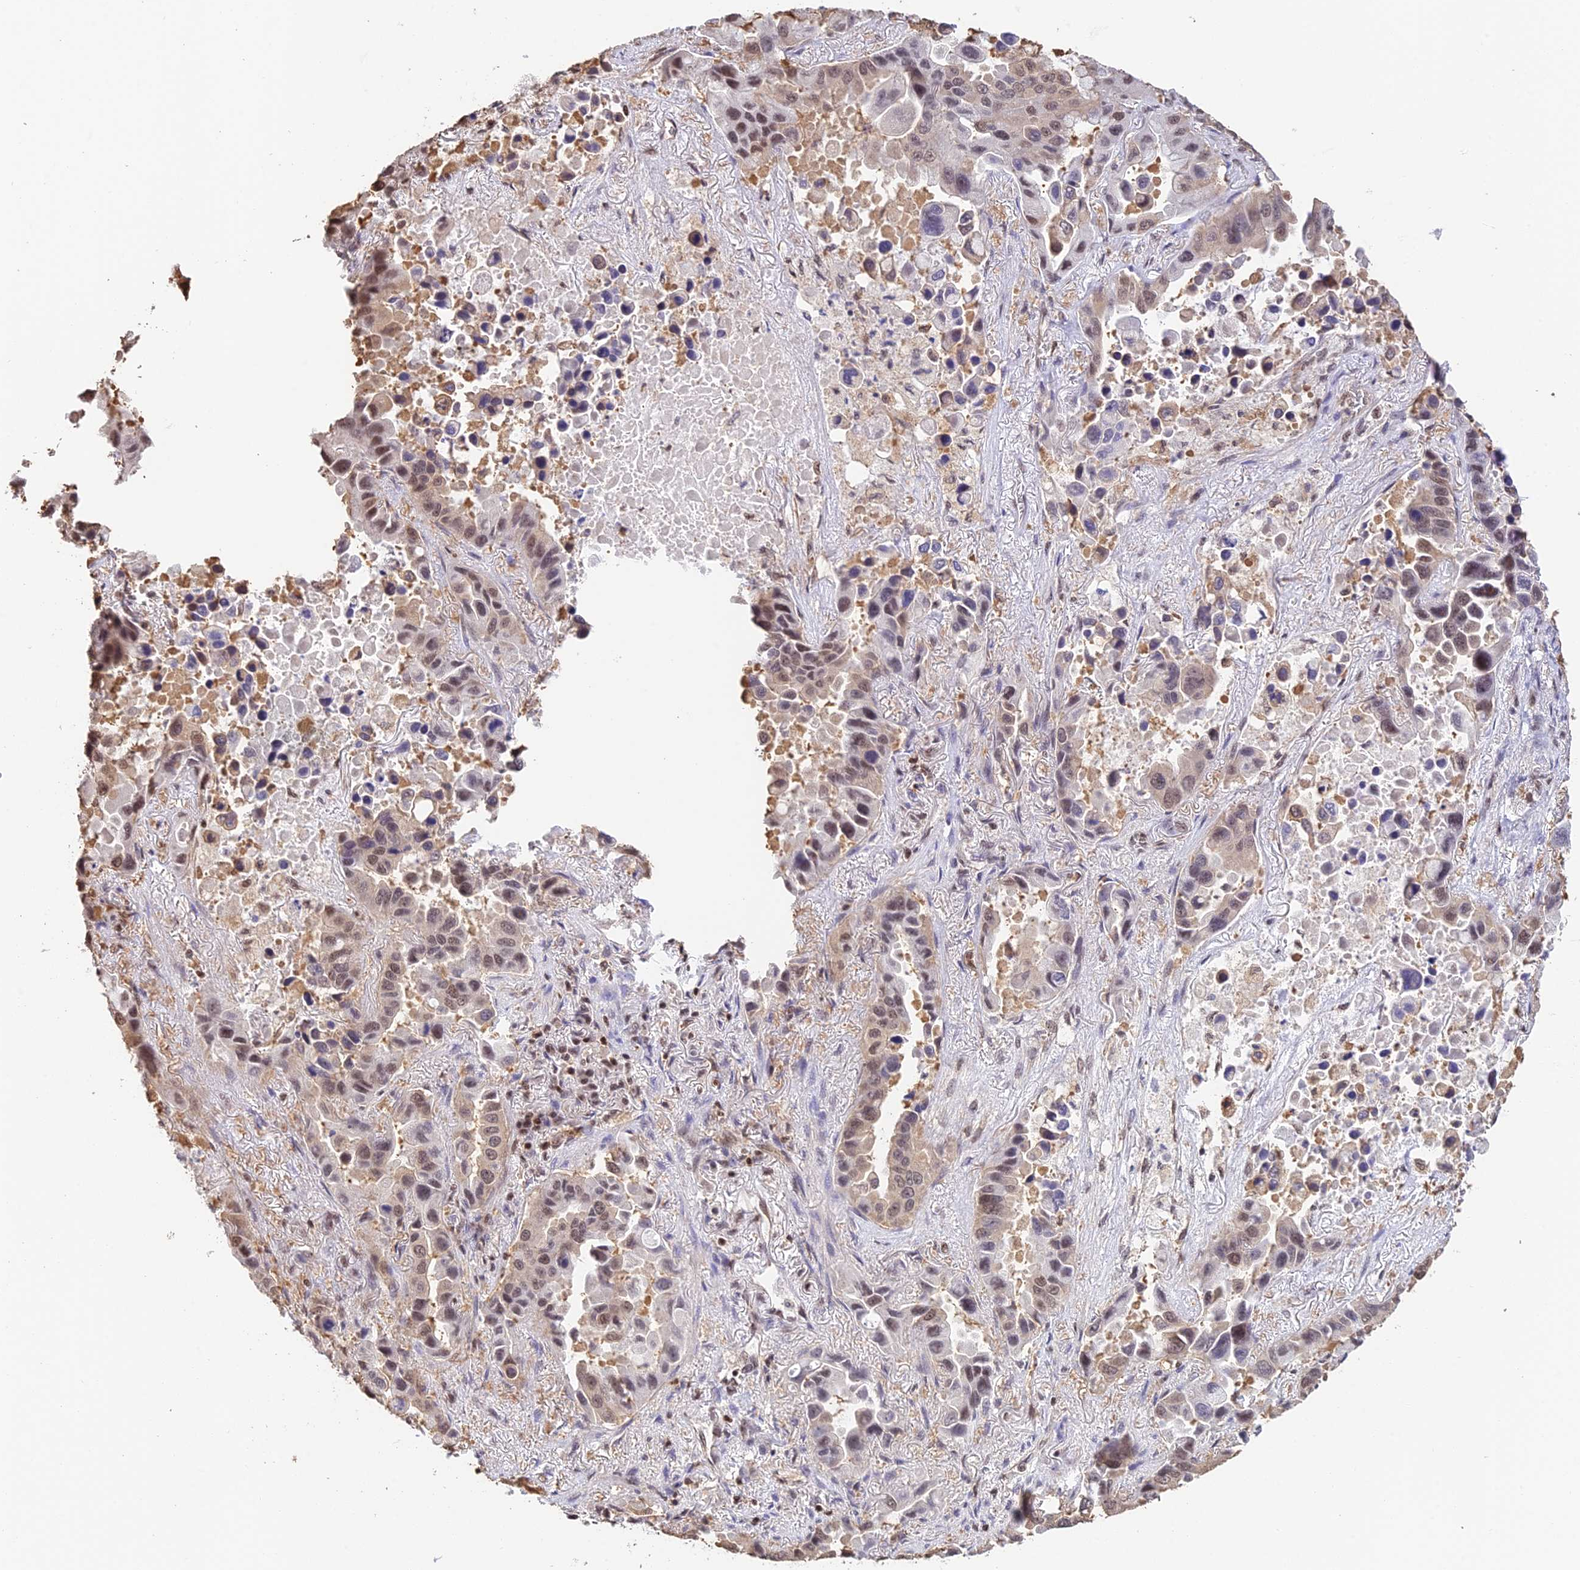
{"staining": {"intensity": "moderate", "quantity": ">75%", "location": "nuclear"}, "tissue": "lung cancer", "cell_type": "Tumor cells", "image_type": "cancer", "snomed": [{"axis": "morphology", "description": "Adenocarcinoma, NOS"}, {"axis": "topography", "description": "Lung"}], "caption": "Immunohistochemistry (IHC) photomicrograph of human lung cancer stained for a protein (brown), which displays medium levels of moderate nuclear positivity in approximately >75% of tumor cells.", "gene": "THAP11", "patient": {"sex": "male", "age": 64}}